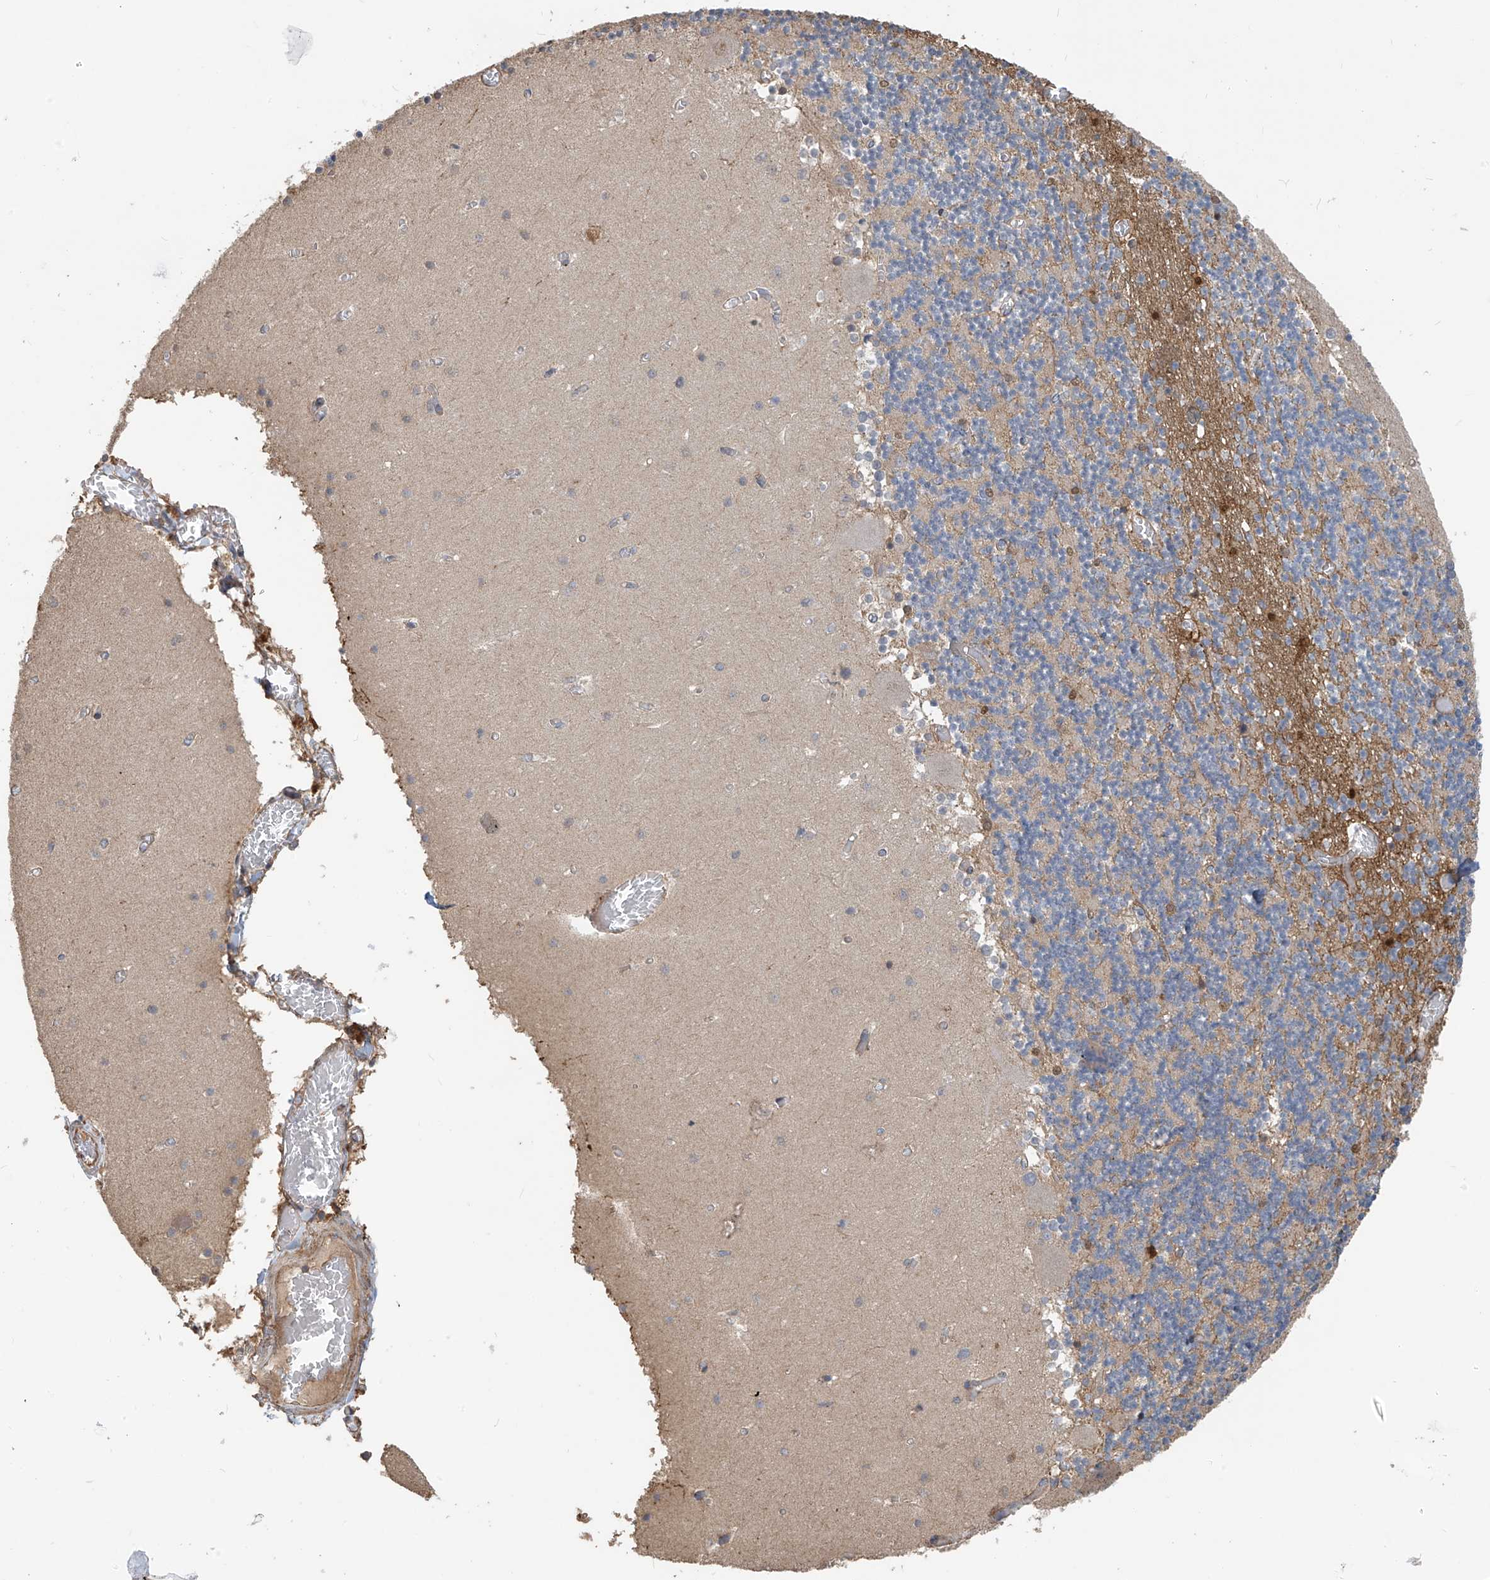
{"staining": {"intensity": "negative", "quantity": "none", "location": "none"}, "tissue": "cerebellum", "cell_type": "Cells in granular layer", "image_type": "normal", "snomed": [{"axis": "morphology", "description": "Normal tissue, NOS"}, {"axis": "topography", "description": "Cerebellum"}], "caption": "DAB (3,3'-diaminobenzidine) immunohistochemical staining of benign cerebellum demonstrates no significant expression in cells in granular layer. (DAB (3,3'-diaminobenzidine) immunohistochemistry (IHC) visualized using brightfield microscopy, high magnification).", "gene": "PHACTR4", "patient": {"sex": "female", "age": 28}}